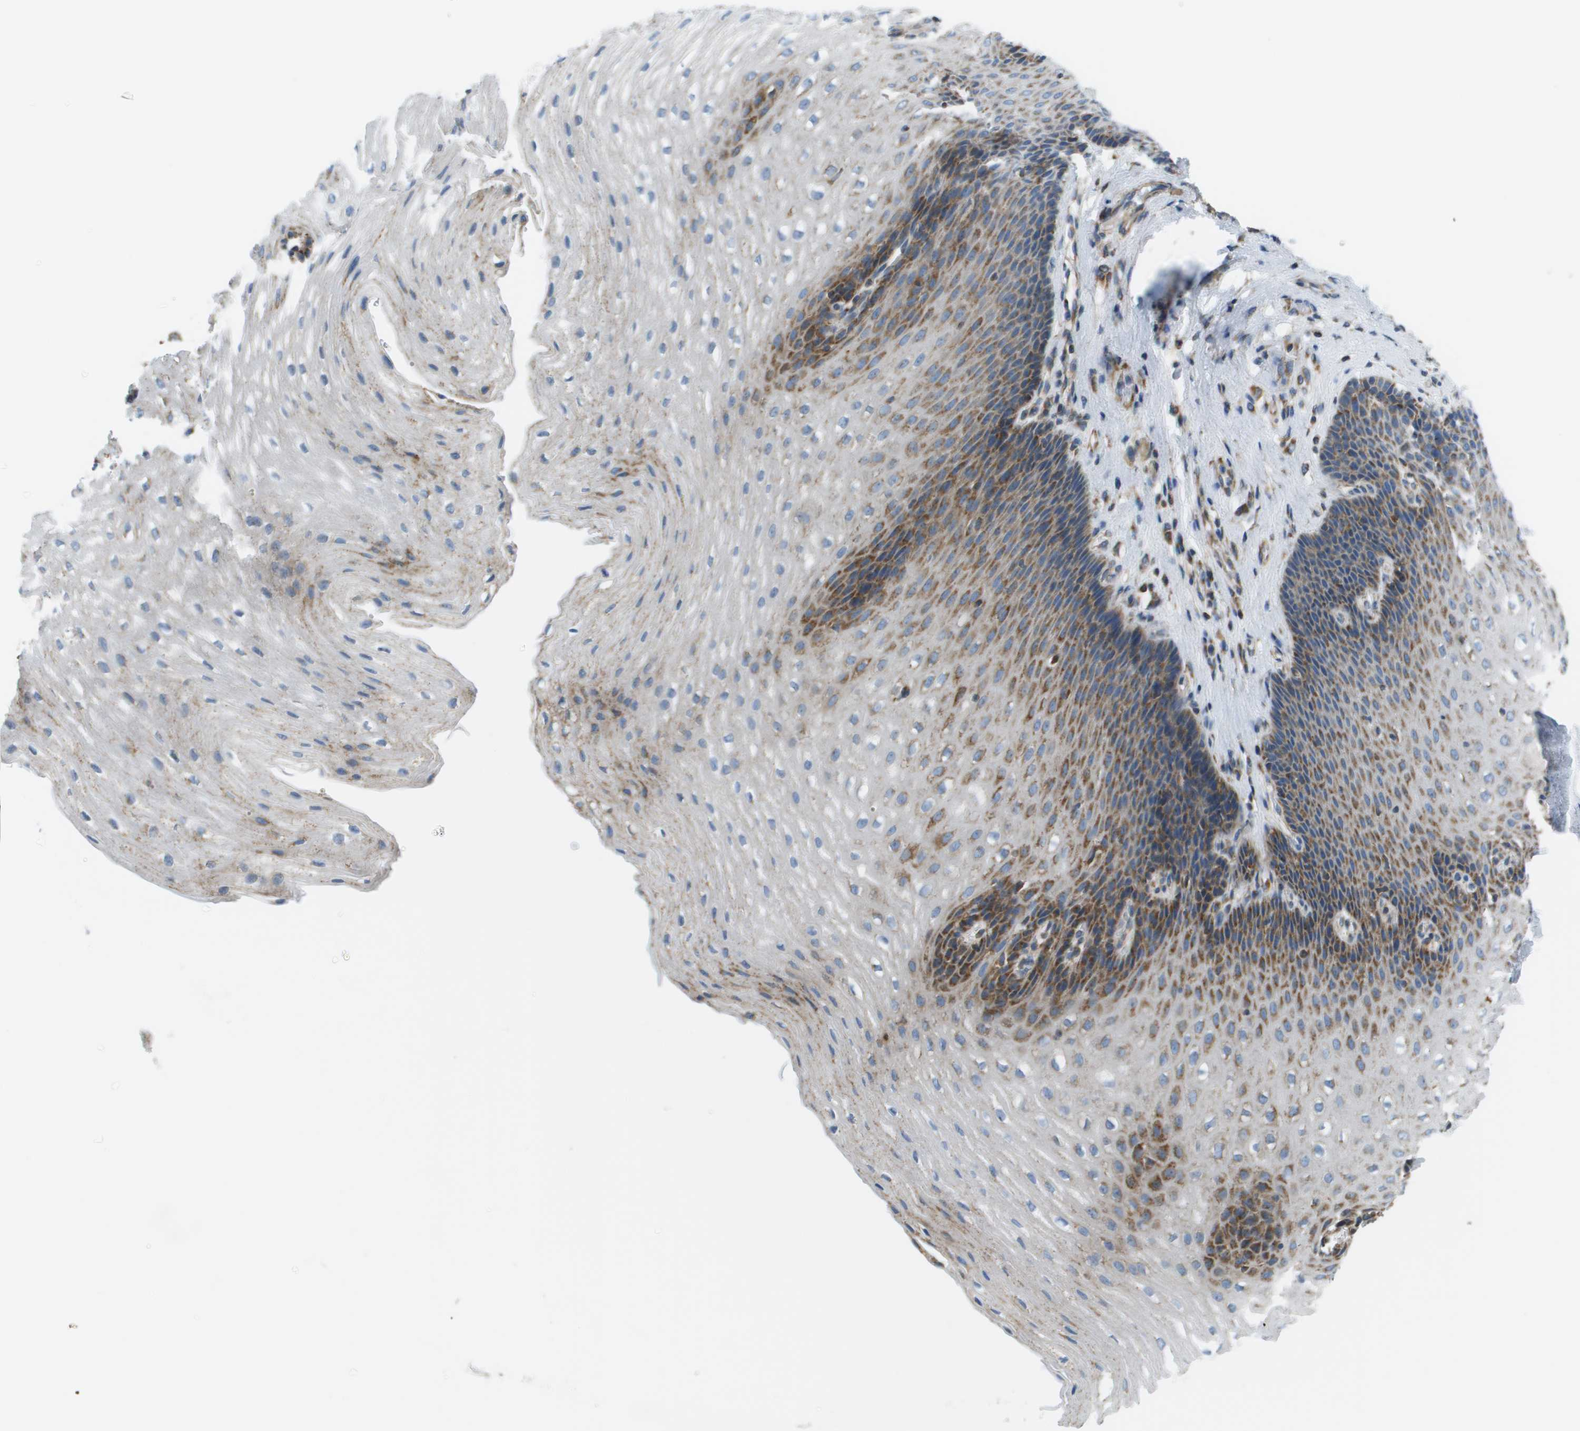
{"staining": {"intensity": "moderate", "quantity": ">75%", "location": "cytoplasmic/membranous"}, "tissue": "esophagus", "cell_type": "Squamous epithelial cells", "image_type": "normal", "snomed": [{"axis": "morphology", "description": "Normal tissue, NOS"}, {"axis": "topography", "description": "Esophagus"}], "caption": "DAB (3,3'-diaminobenzidine) immunohistochemical staining of normal esophagus reveals moderate cytoplasmic/membranous protein positivity in about >75% of squamous epithelial cells.", "gene": "TAOK3", "patient": {"sex": "male", "age": 48}}